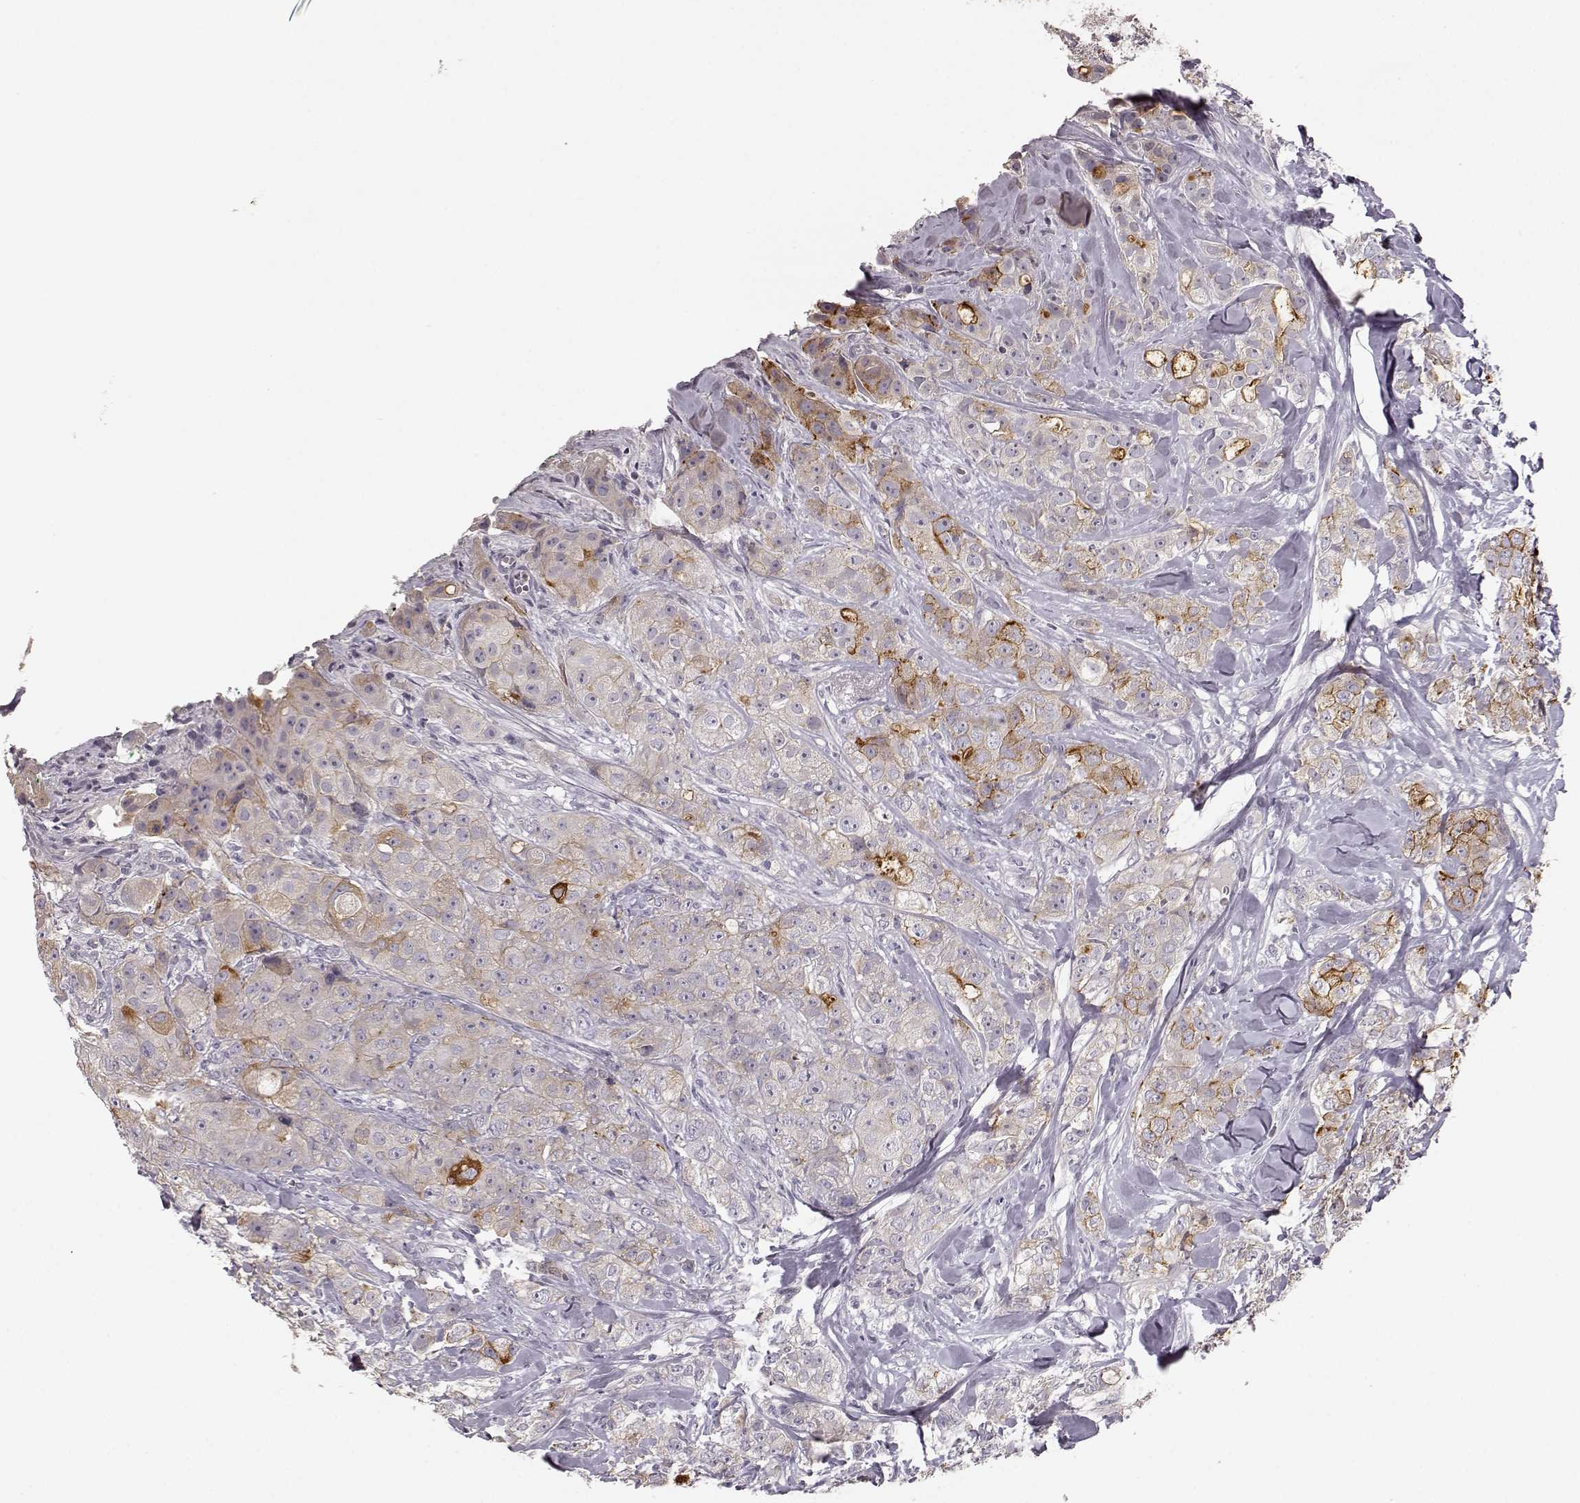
{"staining": {"intensity": "moderate", "quantity": "<25%", "location": "cytoplasmic/membranous"}, "tissue": "breast cancer", "cell_type": "Tumor cells", "image_type": "cancer", "snomed": [{"axis": "morphology", "description": "Duct carcinoma"}, {"axis": "topography", "description": "Breast"}], "caption": "Protein expression analysis of human breast cancer (intraductal carcinoma) reveals moderate cytoplasmic/membranous positivity in about <25% of tumor cells.", "gene": "GHR", "patient": {"sex": "female", "age": 43}}